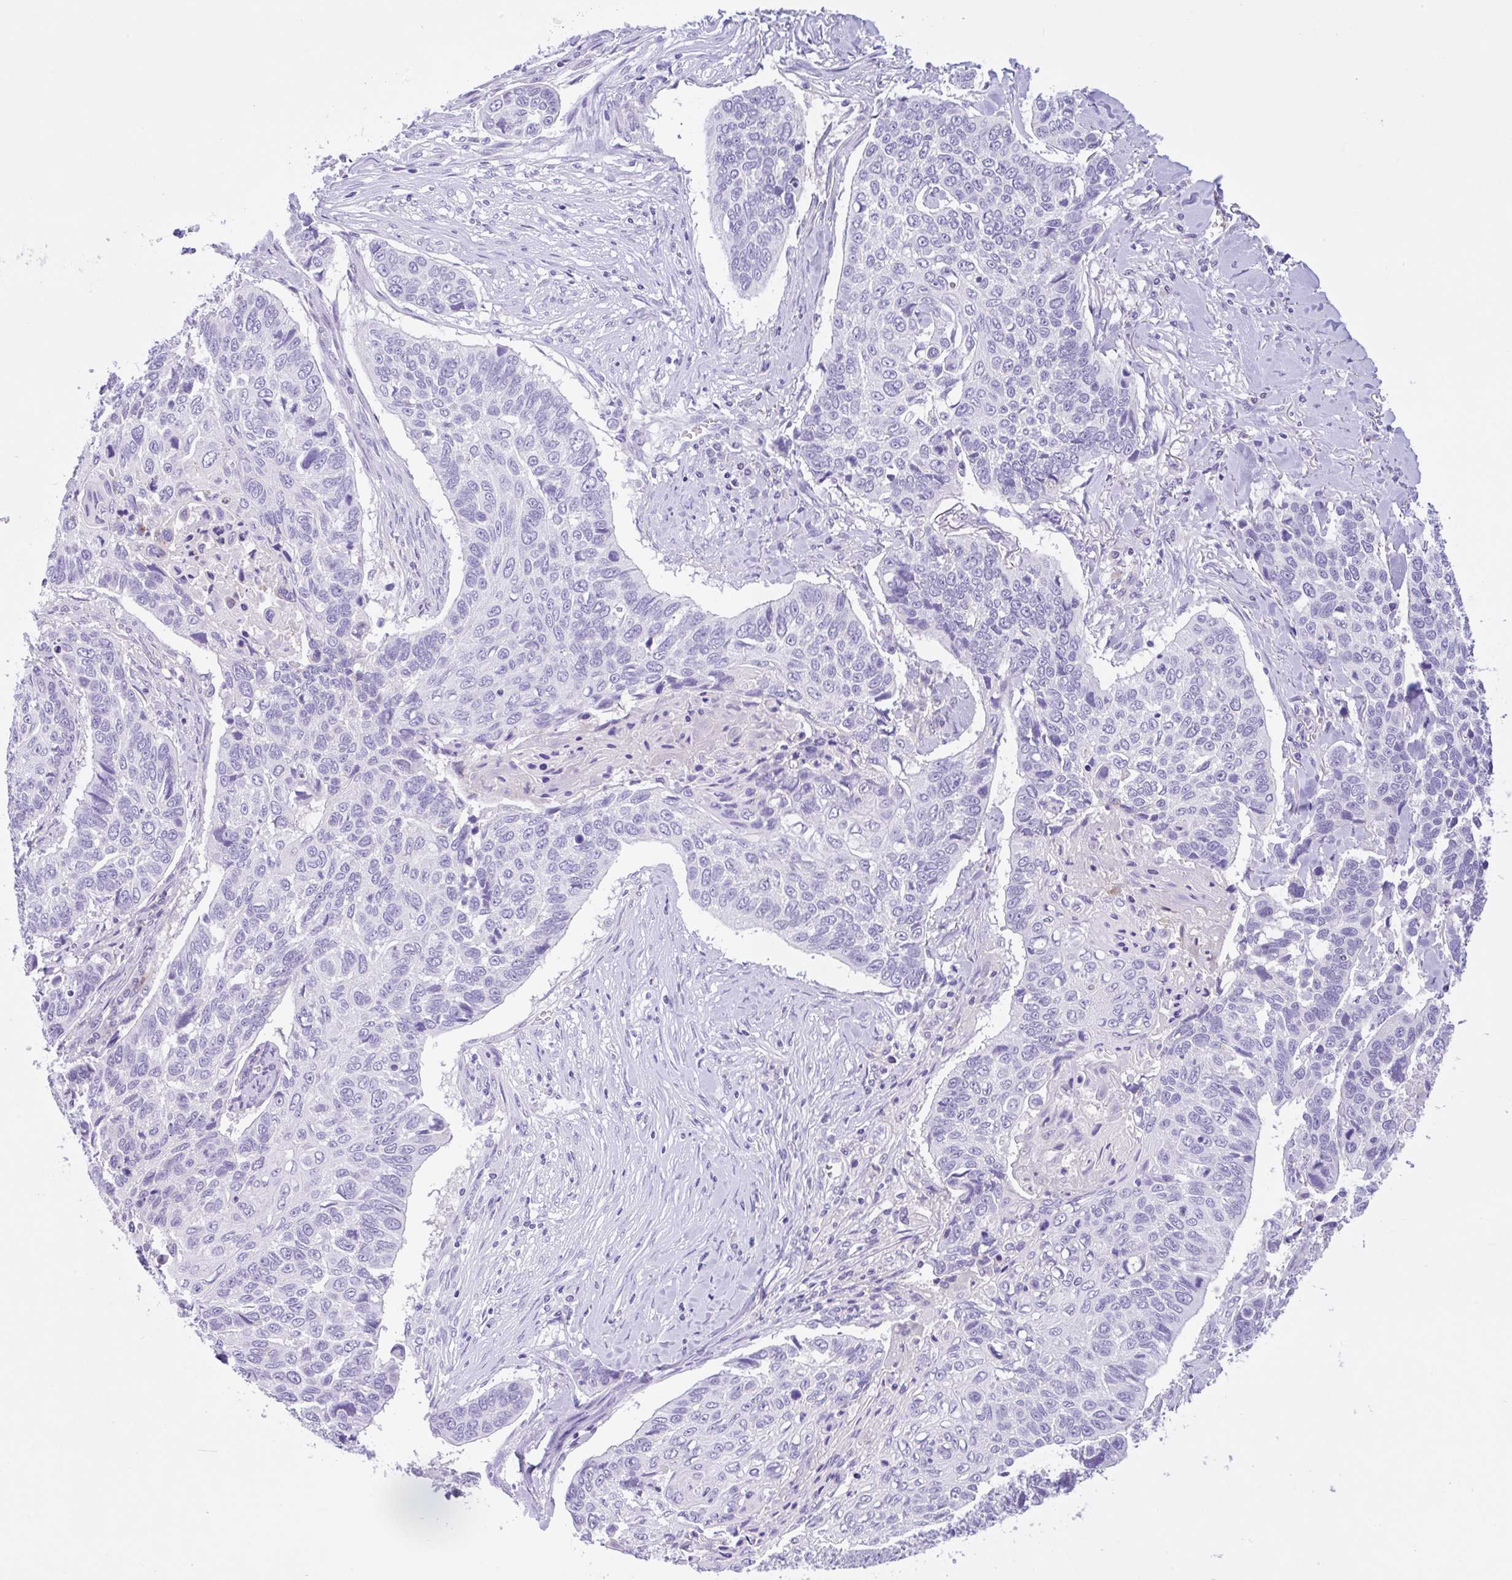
{"staining": {"intensity": "negative", "quantity": "none", "location": "none"}, "tissue": "lung cancer", "cell_type": "Tumor cells", "image_type": "cancer", "snomed": [{"axis": "morphology", "description": "Squamous cell carcinoma, NOS"}, {"axis": "topography", "description": "Lung"}], "caption": "This micrograph is of lung cancer stained with IHC to label a protein in brown with the nuclei are counter-stained blue. There is no expression in tumor cells.", "gene": "NCF1", "patient": {"sex": "male", "age": 62}}